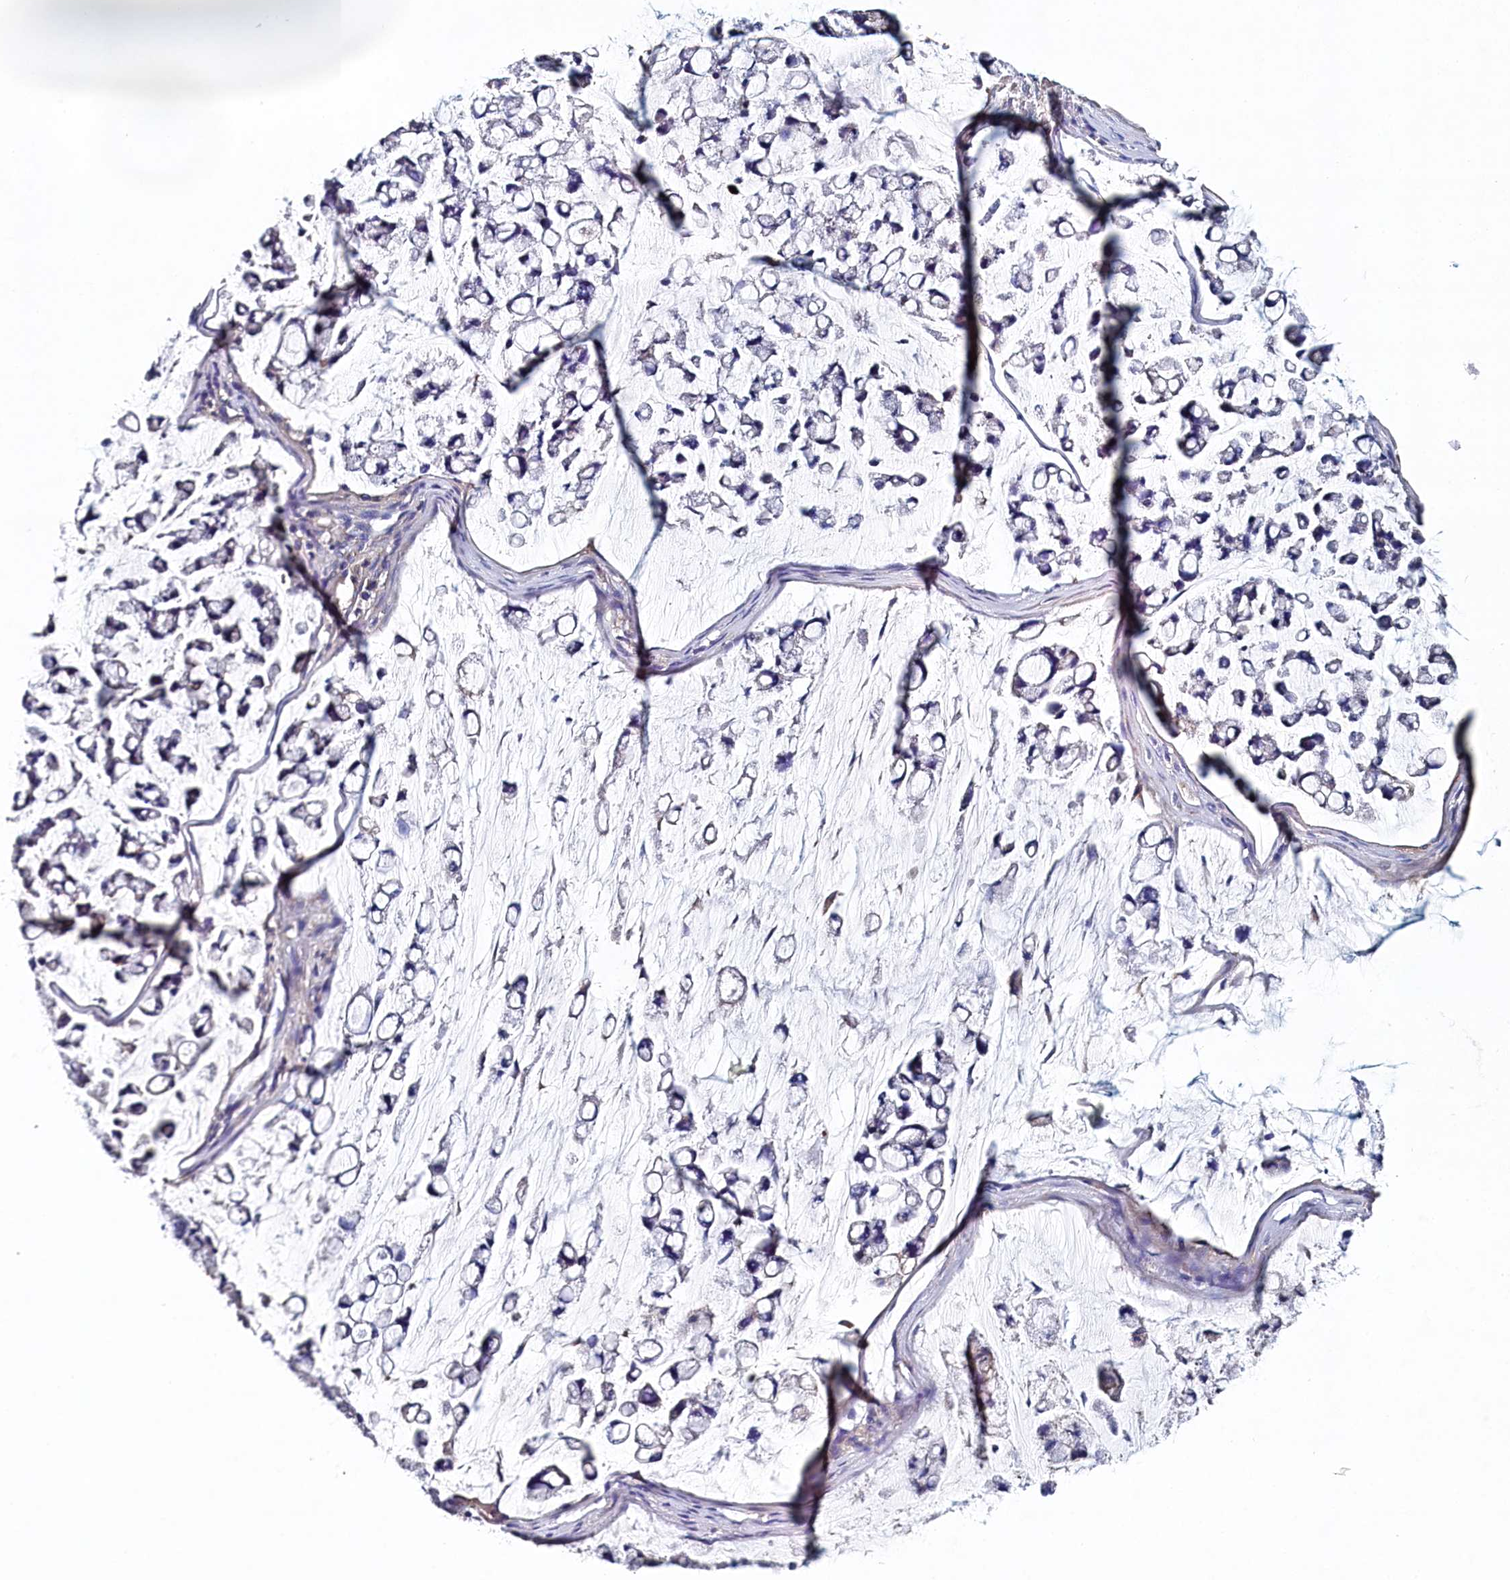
{"staining": {"intensity": "negative", "quantity": "none", "location": "none"}, "tissue": "stomach cancer", "cell_type": "Tumor cells", "image_type": "cancer", "snomed": [{"axis": "morphology", "description": "Adenocarcinoma, NOS"}, {"axis": "topography", "description": "Stomach, lower"}], "caption": "Stomach cancer stained for a protein using immunohistochemistry (IHC) exhibits no staining tumor cells.", "gene": "BHMT", "patient": {"sex": "male", "age": 67}}